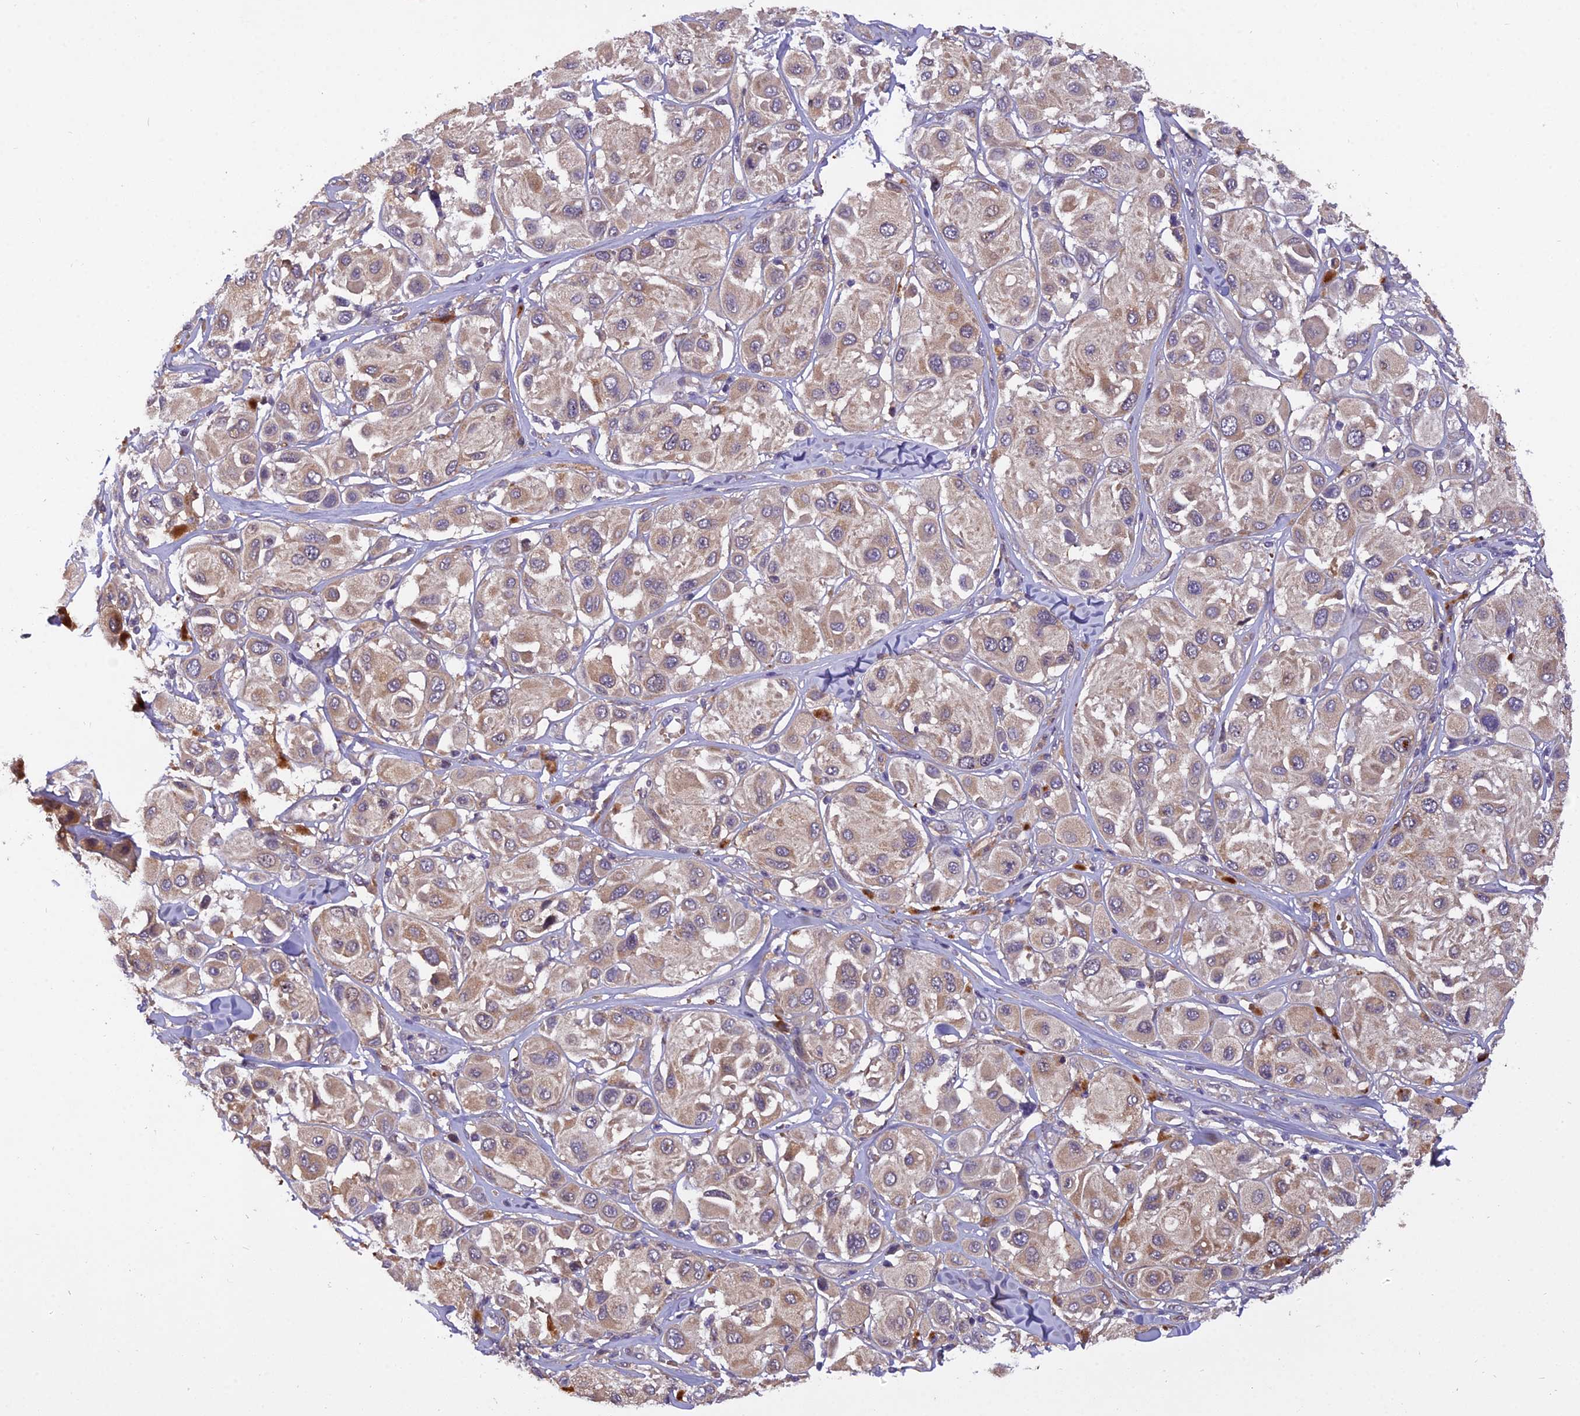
{"staining": {"intensity": "moderate", "quantity": "<25%", "location": "cytoplasmic/membranous"}, "tissue": "melanoma", "cell_type": "Tumor cells", "image_type": "cancer", "snomed": [{"axis": "morphology", "description": "Malignant melanoma, Metastatic site"}, {"axis": "topography", "description": "Skin"}], "caption": "Malignant melanoma (metastatic site) was stained to show a protein in brown. There is low levels of moderate cytoplasmic/membranous positivity in about <25% of tumor cells.", "gene": "CENPL", "patient": {"sex": "male", "age": 41}}